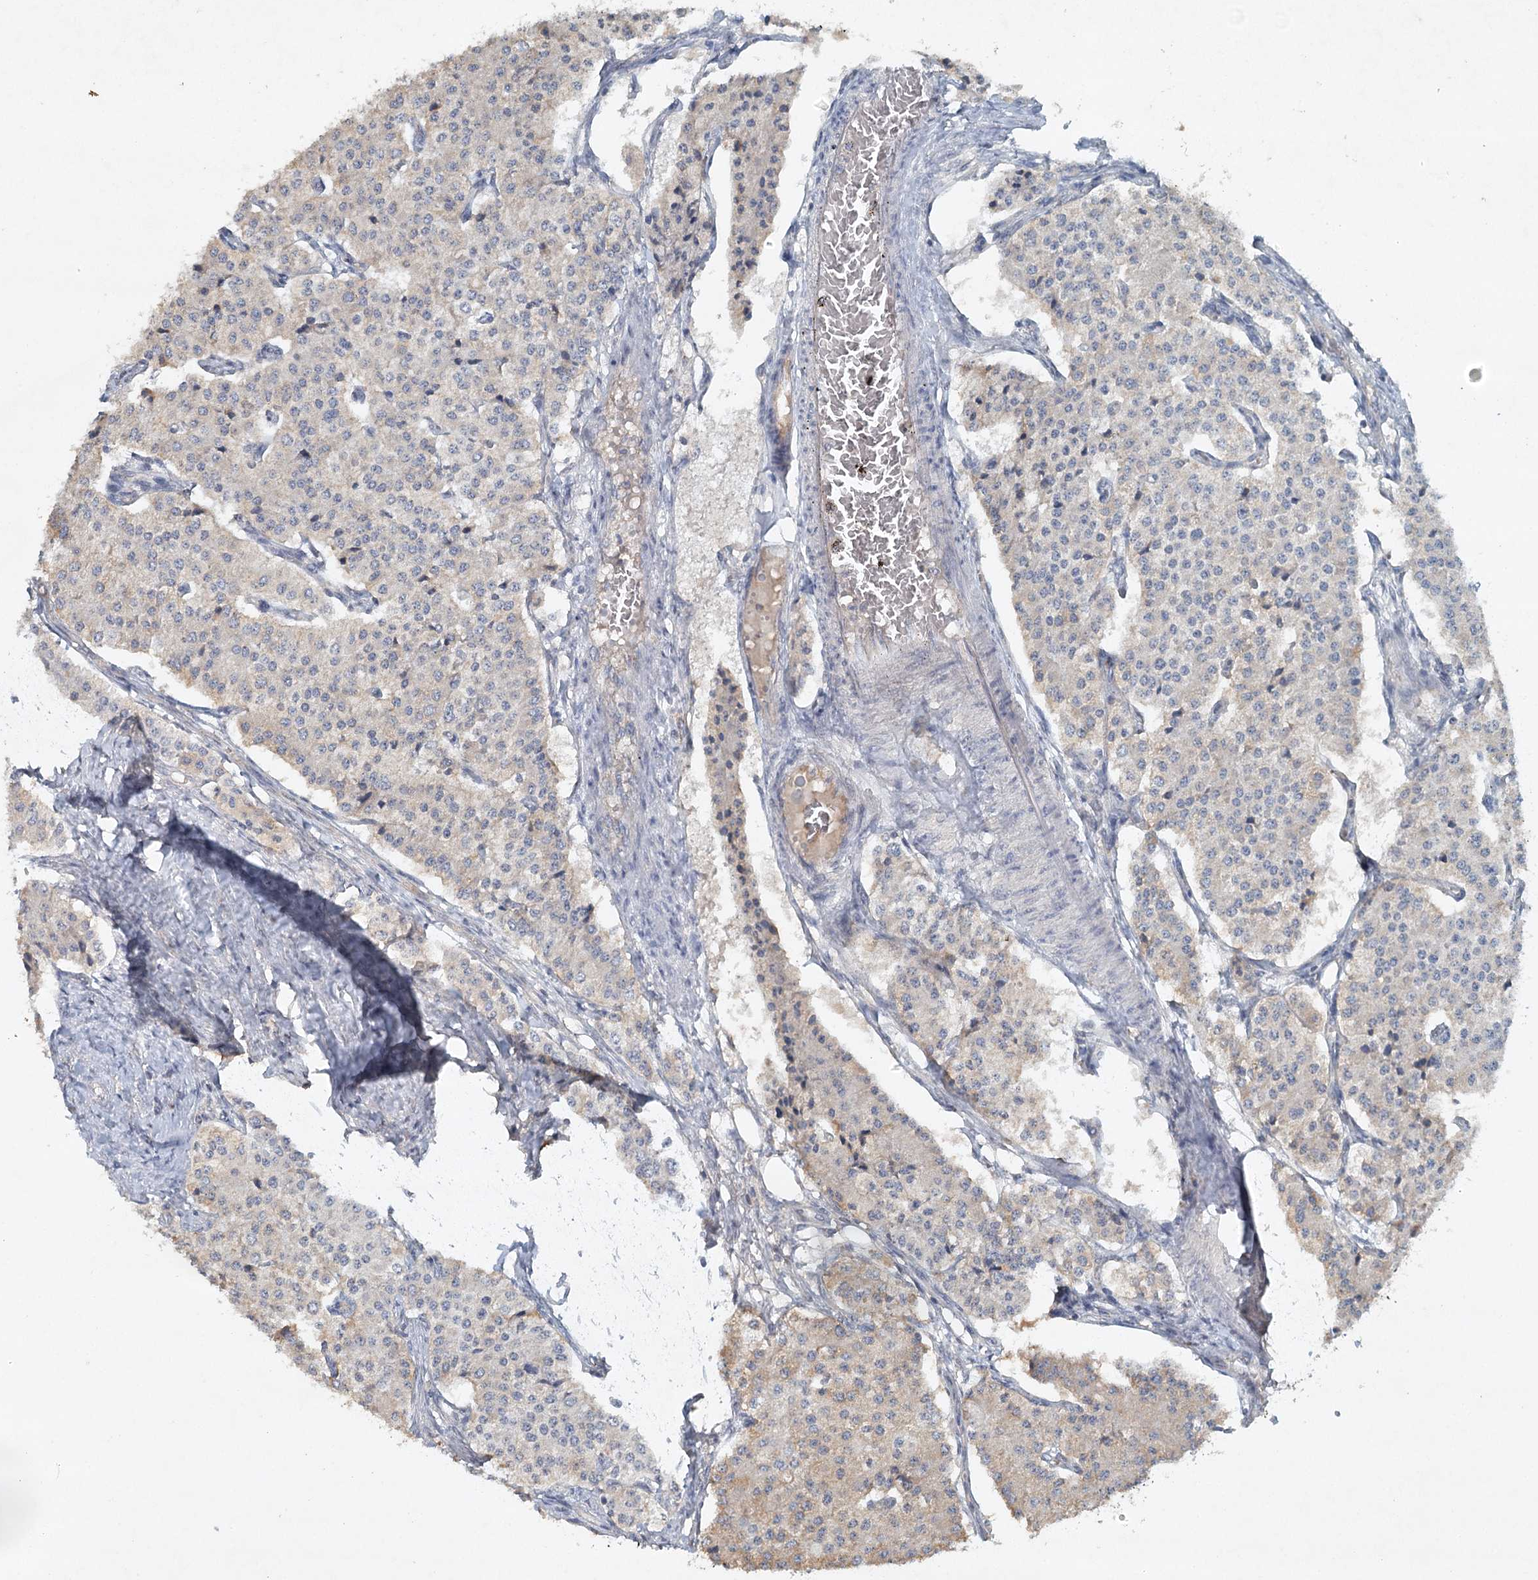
{"staining": {"intensity": "weak", "quantity": "<25%", "location": "cytoplasmic/membranous"}, "tissue": "carcinoid", "cell_type": "Tumor cells", "image_type": "cancer", "snomed": [{"axis": "morphology", "description": "Carcinoid, malignant, NOS"}, {"axis": "topography", "description": "Colon"}], "caption": "Tumor cells show no significant staining in carcinoid (malignant).", "gene": "SYNPO", "patient": {"sex": "female", "age": 52}}